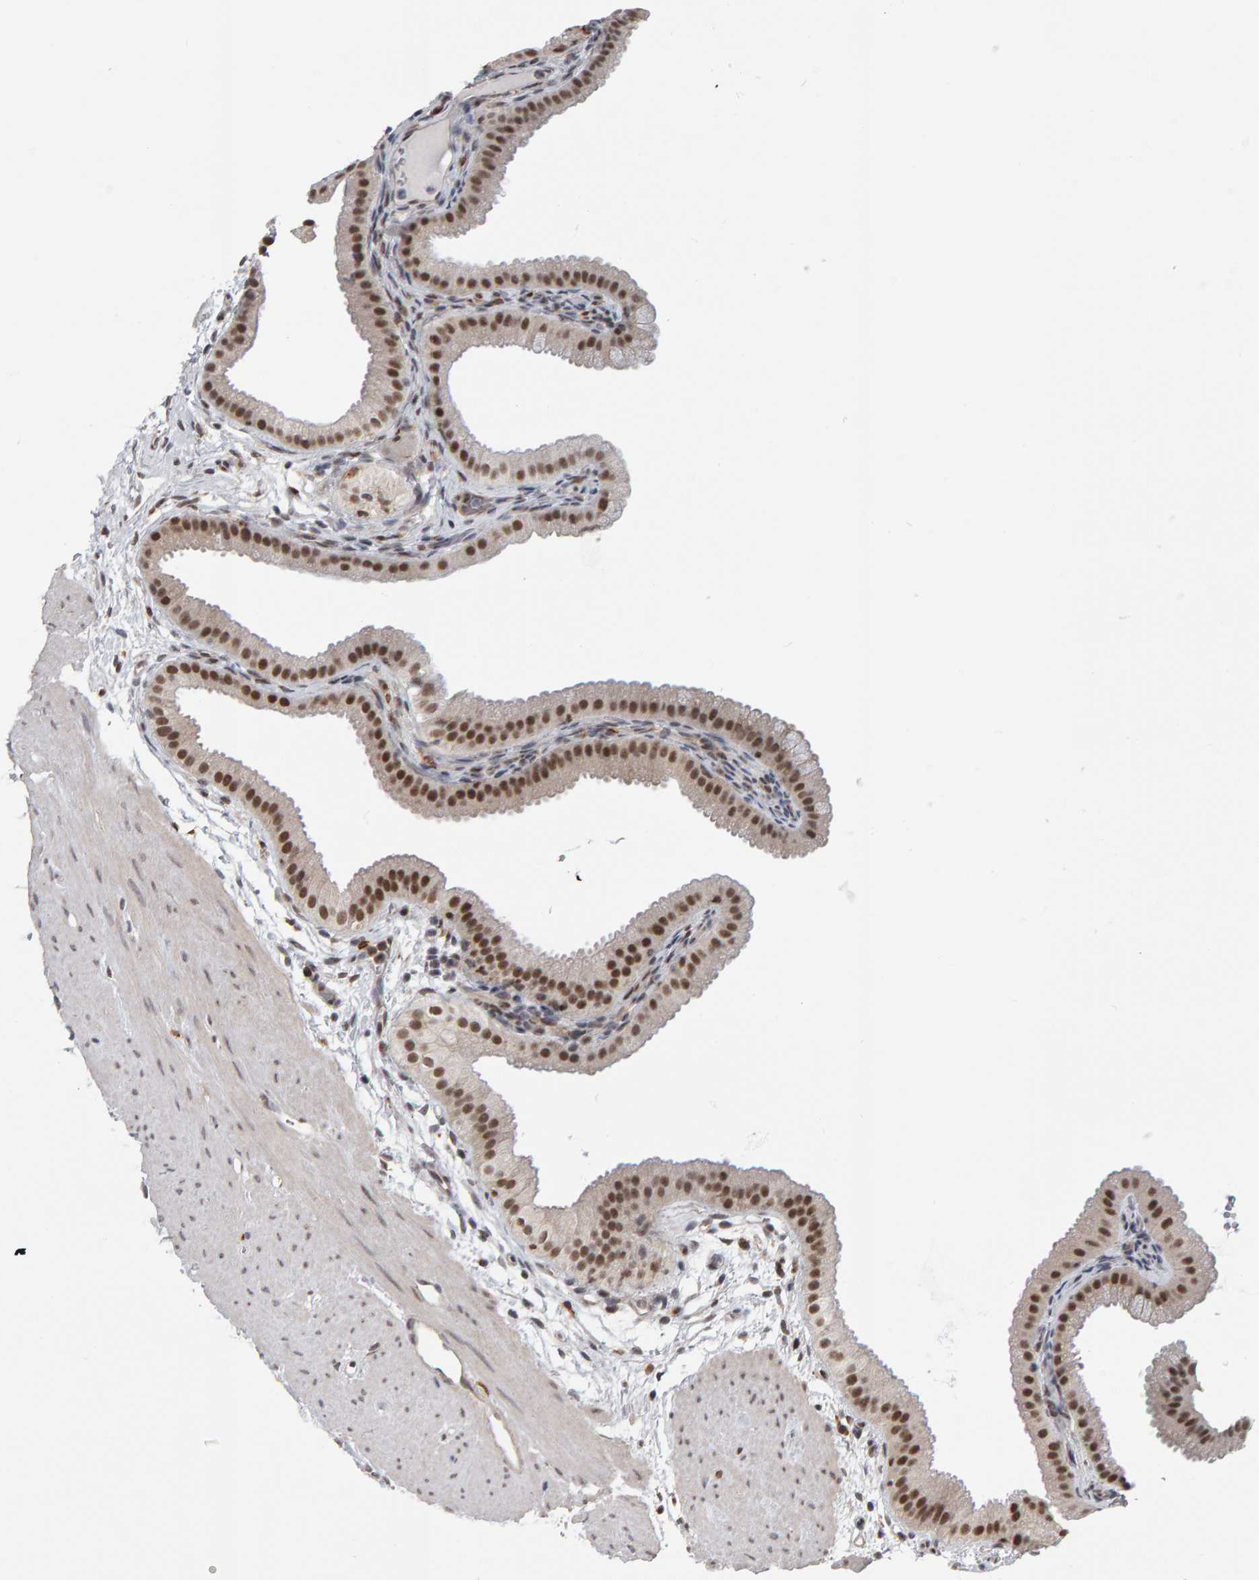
{"staining": {"intensity": "moderate", "quantity": "25%-75%", "location": "nuclear"}, "tissue": "gallbladder", "cell_type": "Glandular cells", "image_type": "normal", "snomed": [{"axis": "morphology", "description": "Normal tissue, NOS"}, {"axis": "topography", "description": "Gallbladder"}], "caption": "Protein analysis of normal gallbladder displays moderate nuclear staining in about 25%-75% of glandular cells.", "gene": "ATF7IP", "patient": {"sex": "female", "age": 64}}